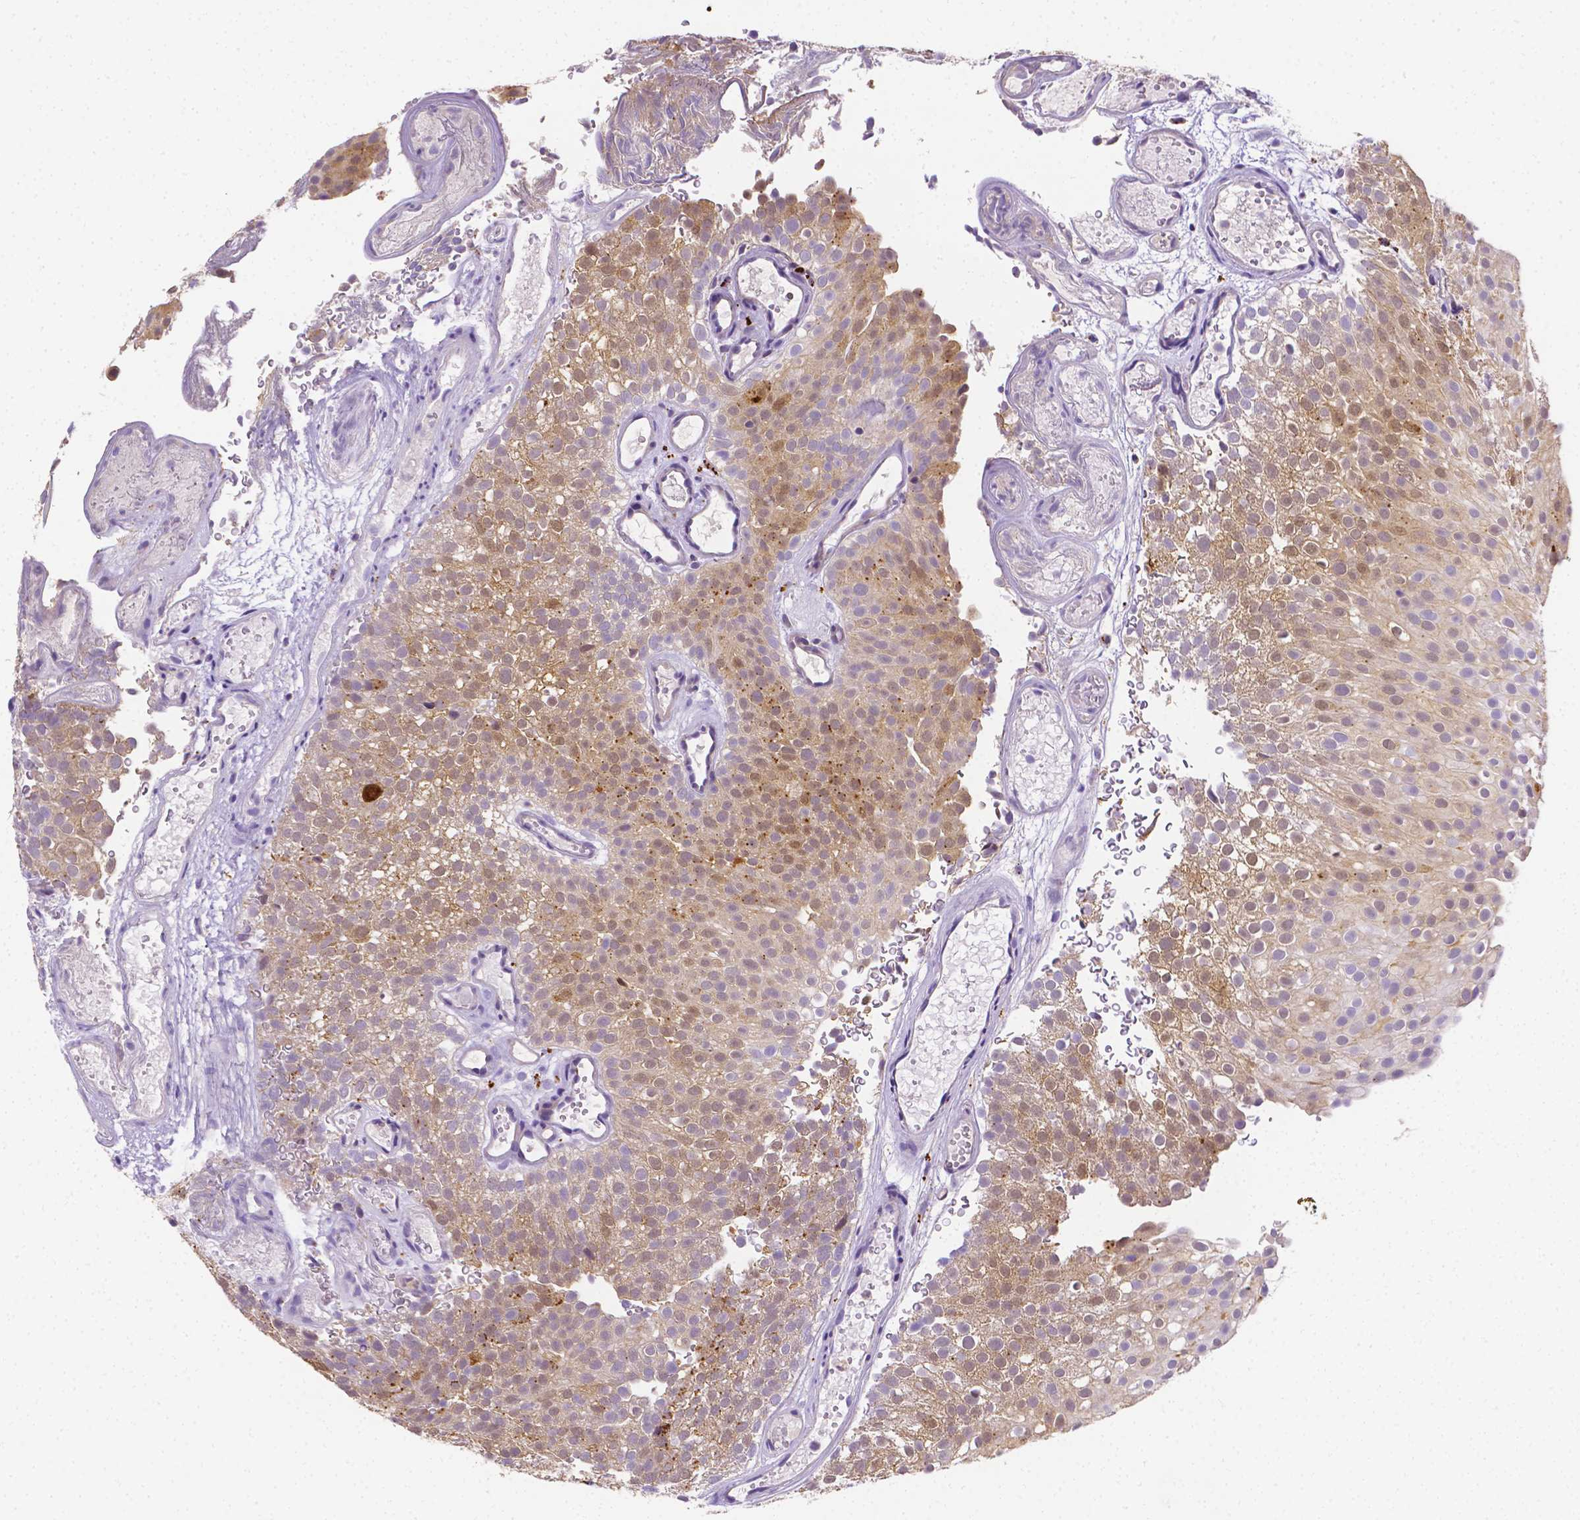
{"staining": {"intensity": "moderate", "quantity": "25%-75%", "location": "cytoplasmic/membranous,nuclear"}, "tissue": "urothelial cancer", "cell_type": "Tumor cells", "image_type": "cancer", "snomed": [{"axis": "morphology", "description": "Urothelial carcinoma, Low grade"}, {"axis": "topography", "description": "Urinary bladder"}], "caption": "Brown immunohistochemical staining in urothelial cancer demonstrates moderate cytoplasmic/membranous and nuclear expression in approximately 25%-75% of tumor cells.", "gene": "NXPH2", "patient": {"sex": "male", "age": 78}}